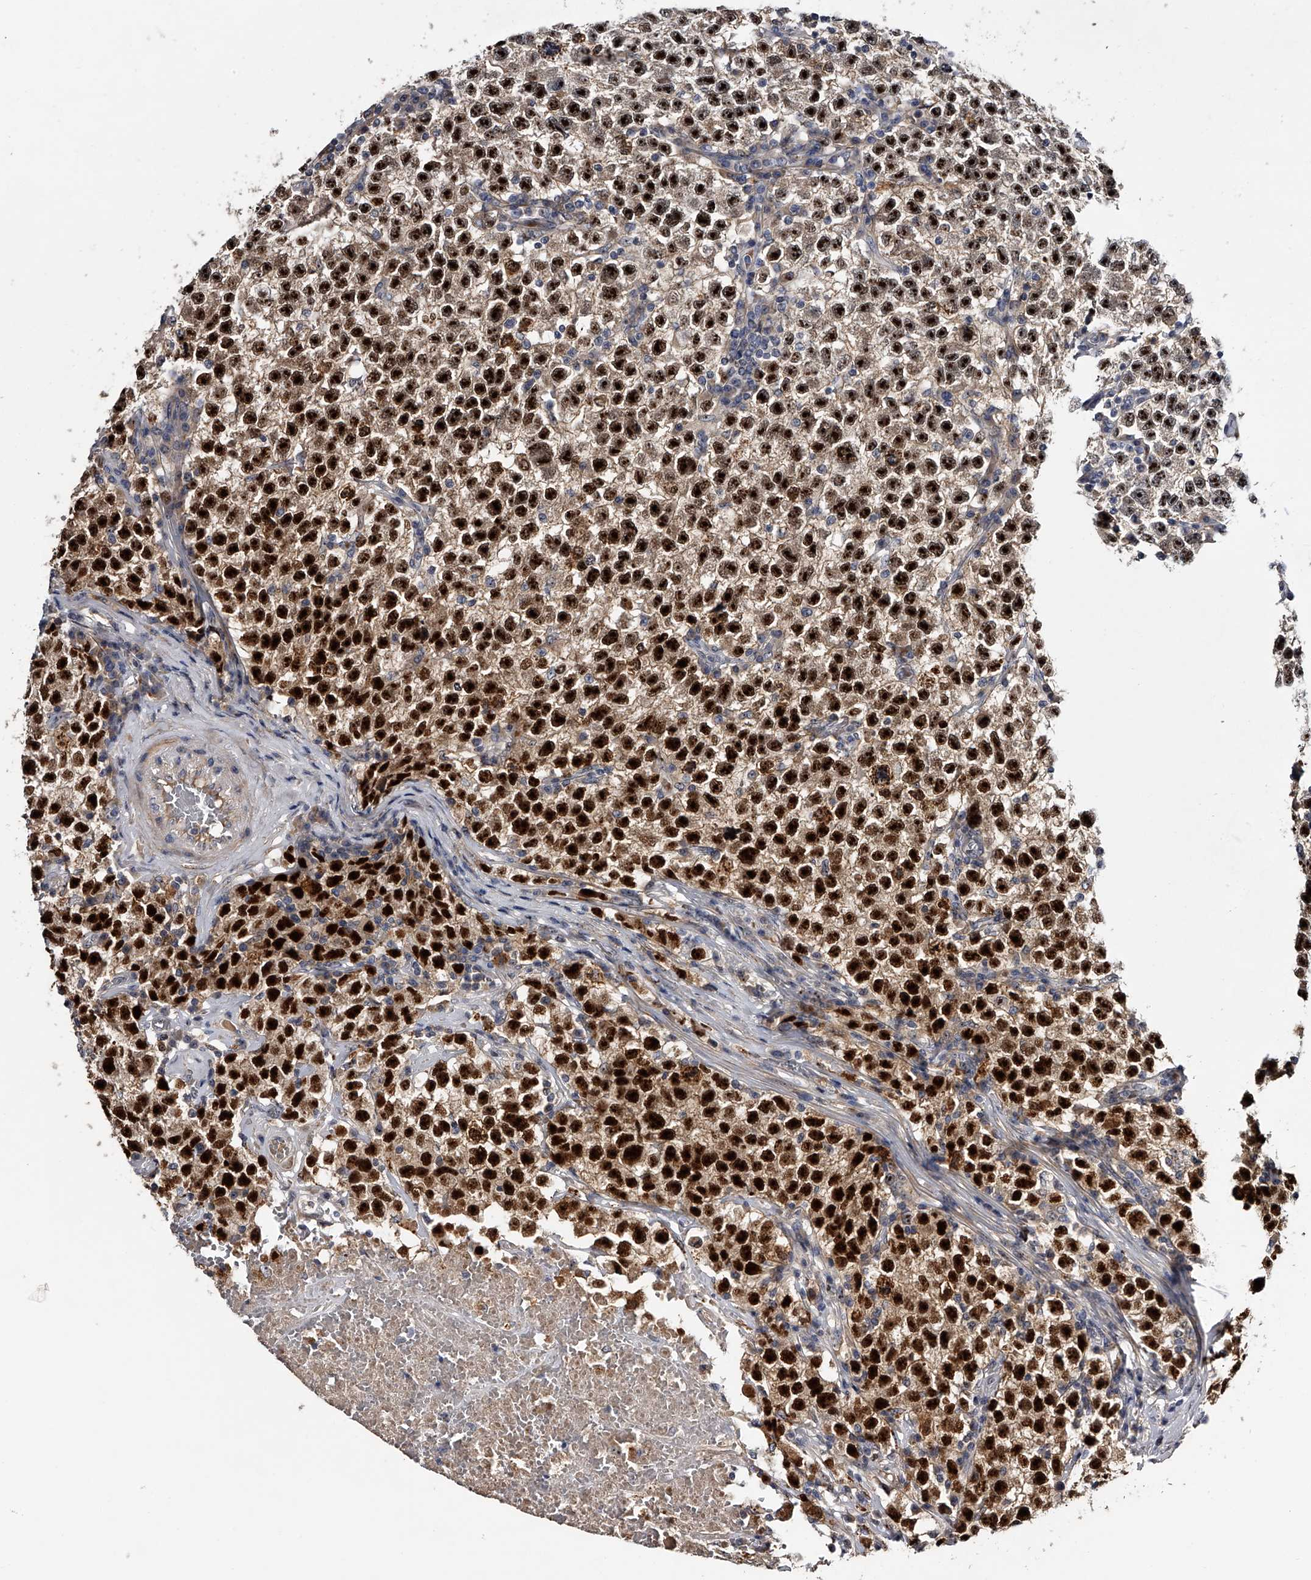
{"staining": {"intensity": "strong", "quantity": ">75%", "location": "nuclear"}, "tissue": "testis cancer", "cell_type": "Tumor cells", "image_type": "cancer", "snomed": [{"axis": "morphology", "description": "Seminoma, NOS"}, {"axis": "topography", "description": "Testis"}], "caption": "Protein staining reveals strong nuclear staining in approximately >75% of tumor cells in testis cancer. The protein is shown in brown color, while the nuclei are stained blue.", "gene": "MDN1", "patient": {"sex": "male", "age": 22}}